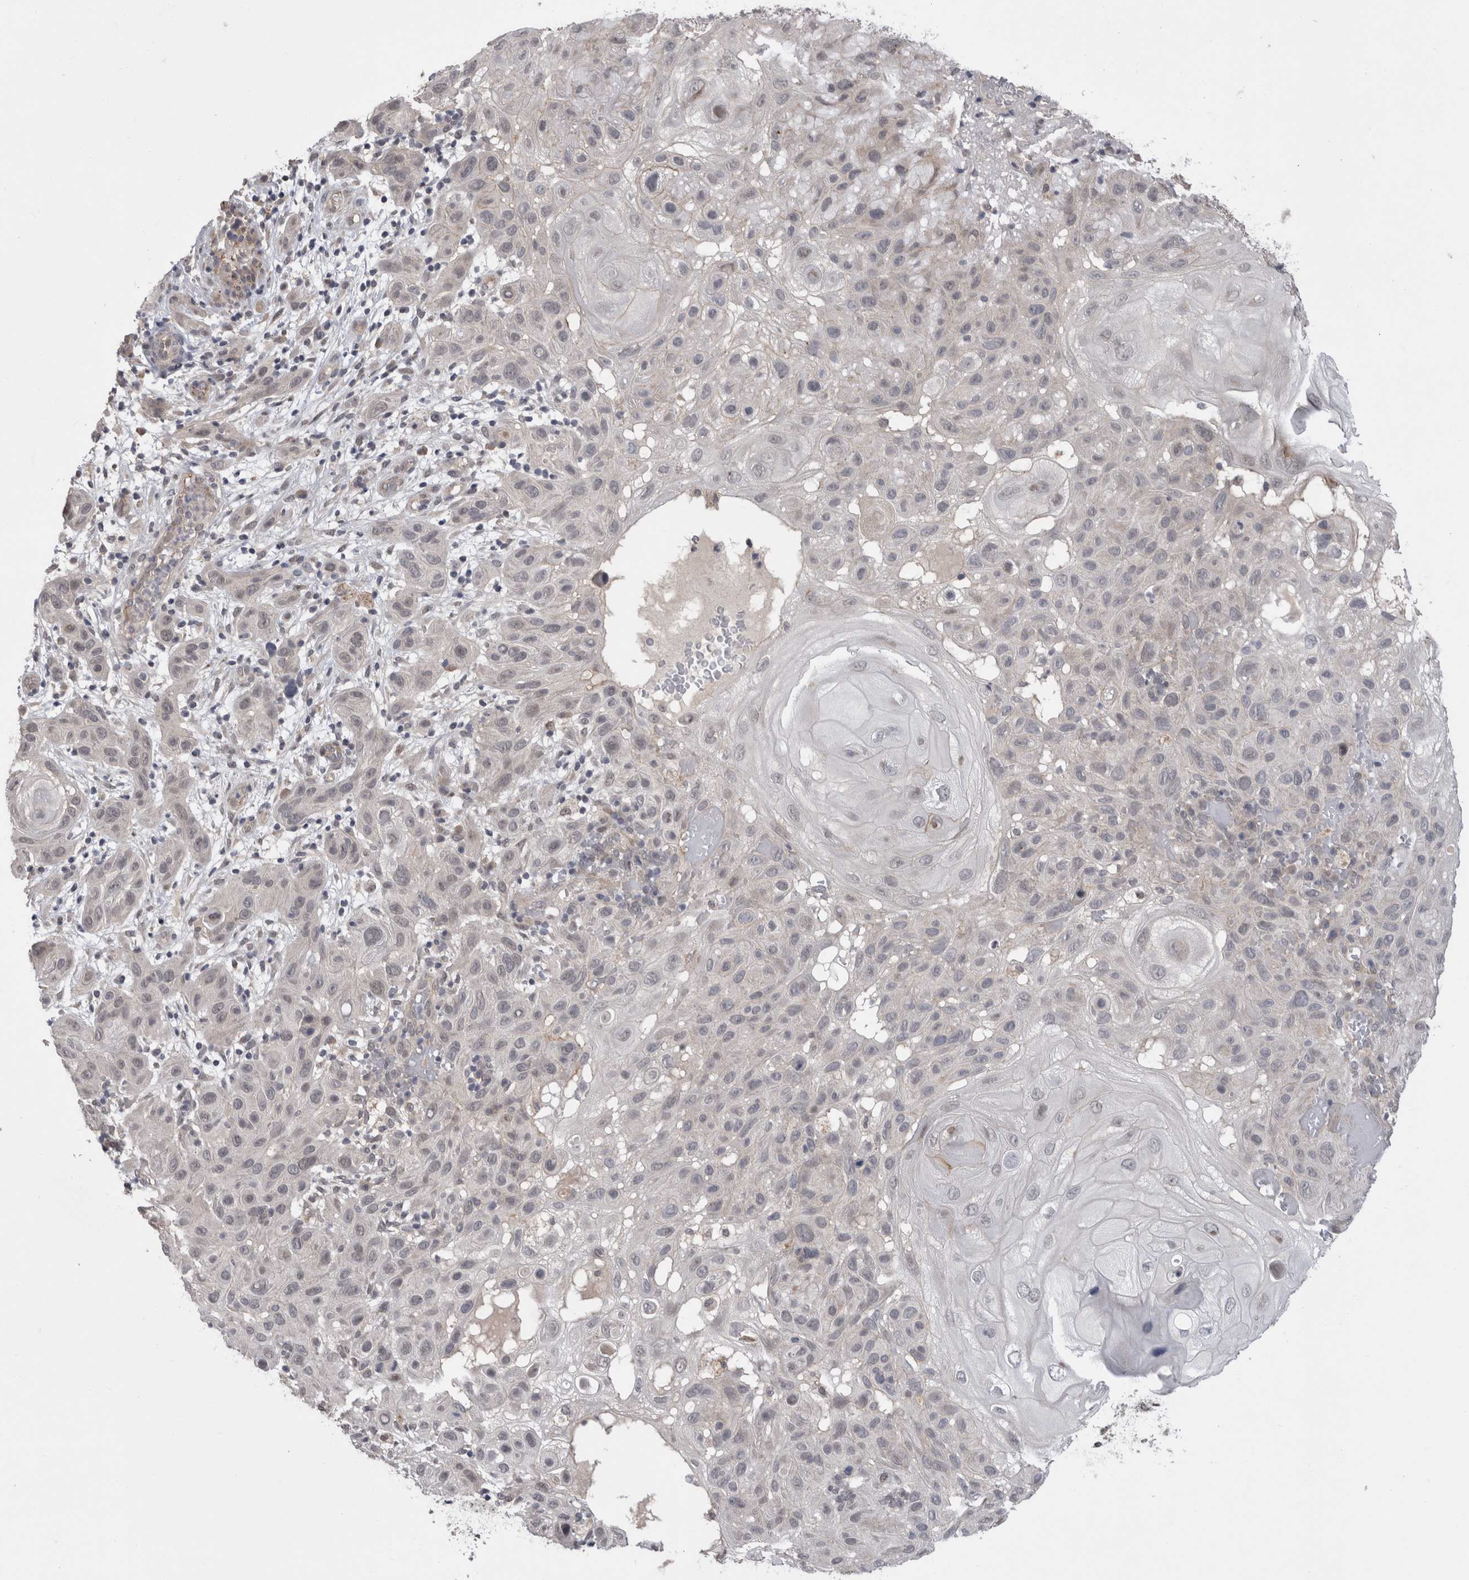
{"staining": {"intensity": "negative", "quantity": "none", "location": "none"}, "tissue": "skin cancer", "cell_type": "Tumor cells", "image_type": "cancer", "snomed": [{"axis": "morphology", "description": "Normal tissue, NOS"}, {"axis": "morphology", "description": "Squamous cell carcinoma, NOS"}, {"axis": "topography", "description": "Skin"}], "caption": "A high-resolution histopathology image shows immunohistochemistry staining of skin cancer, which displays no significant staining in tumor cells.", "gene": "MTBP", "patient": {"sex": "female", "age": 96}}